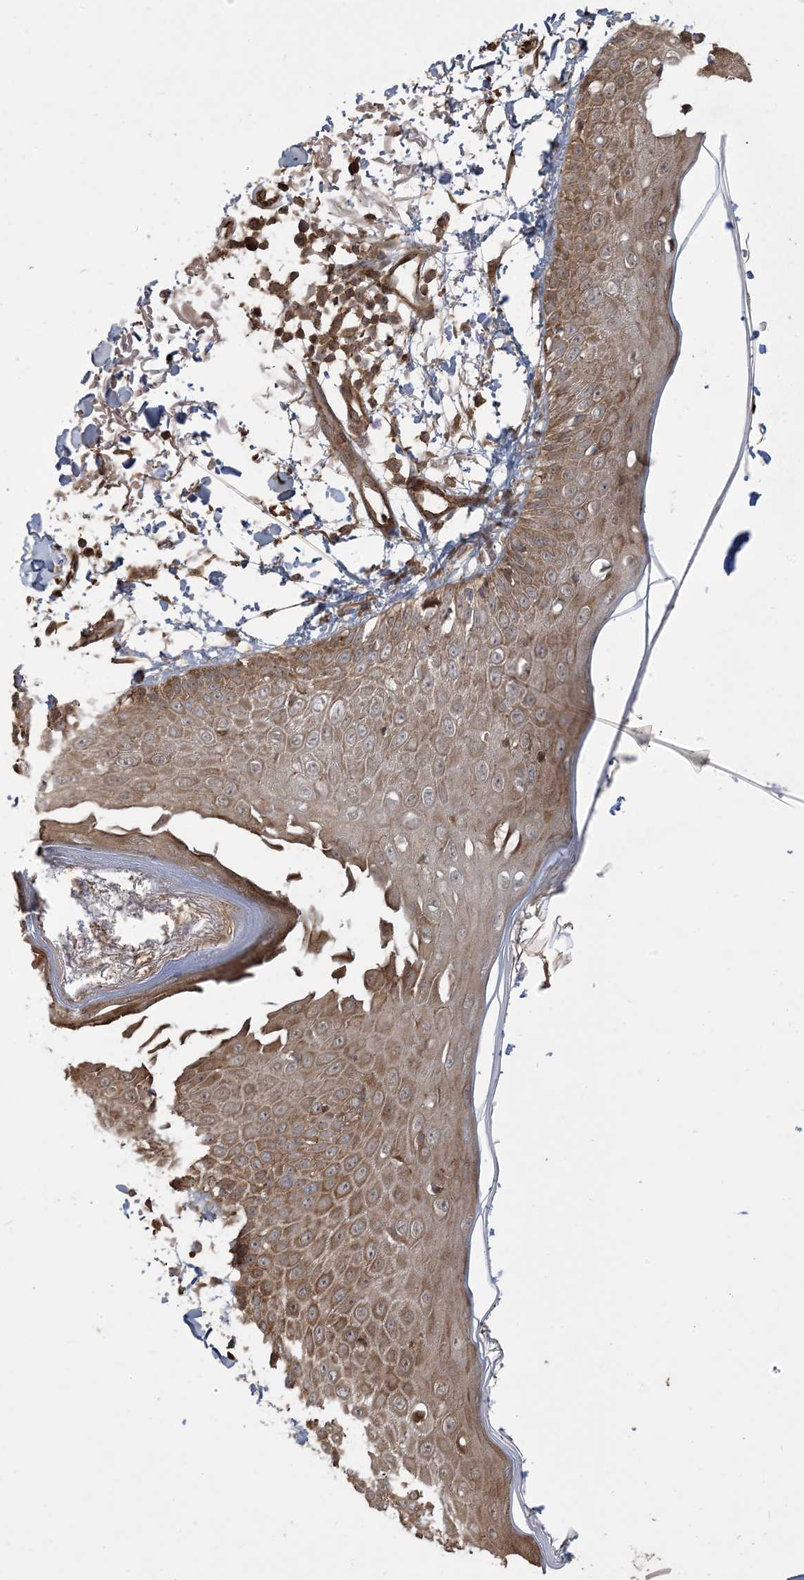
{"staining": {"intensity": "moderate", "quantity": ">75%", "location": "cytoplasmic/membranous"}, "tissue": "skin", "cell_type": "Fibroblasts", "image_type": "normal", "snomed": [{"axis": "morphology", "description": "Normal tissue, NOS"}, {"axis": "morphology", "description": "Squamous cell carcinoma, NOS"}, {"axis": "topography", "description": "Skin"}, {"axis": "topography", "description": "Peripheral nerve tissue"}], "caption": "An immunohistochemistry micrograph of benign tissue is shown. Protein staining in brown labels moderate cytoplasmic/membranous positivity in skin within fibroblasts.", "gene": "KLHL18", "patient": {"sex": "male", "age": 83}}